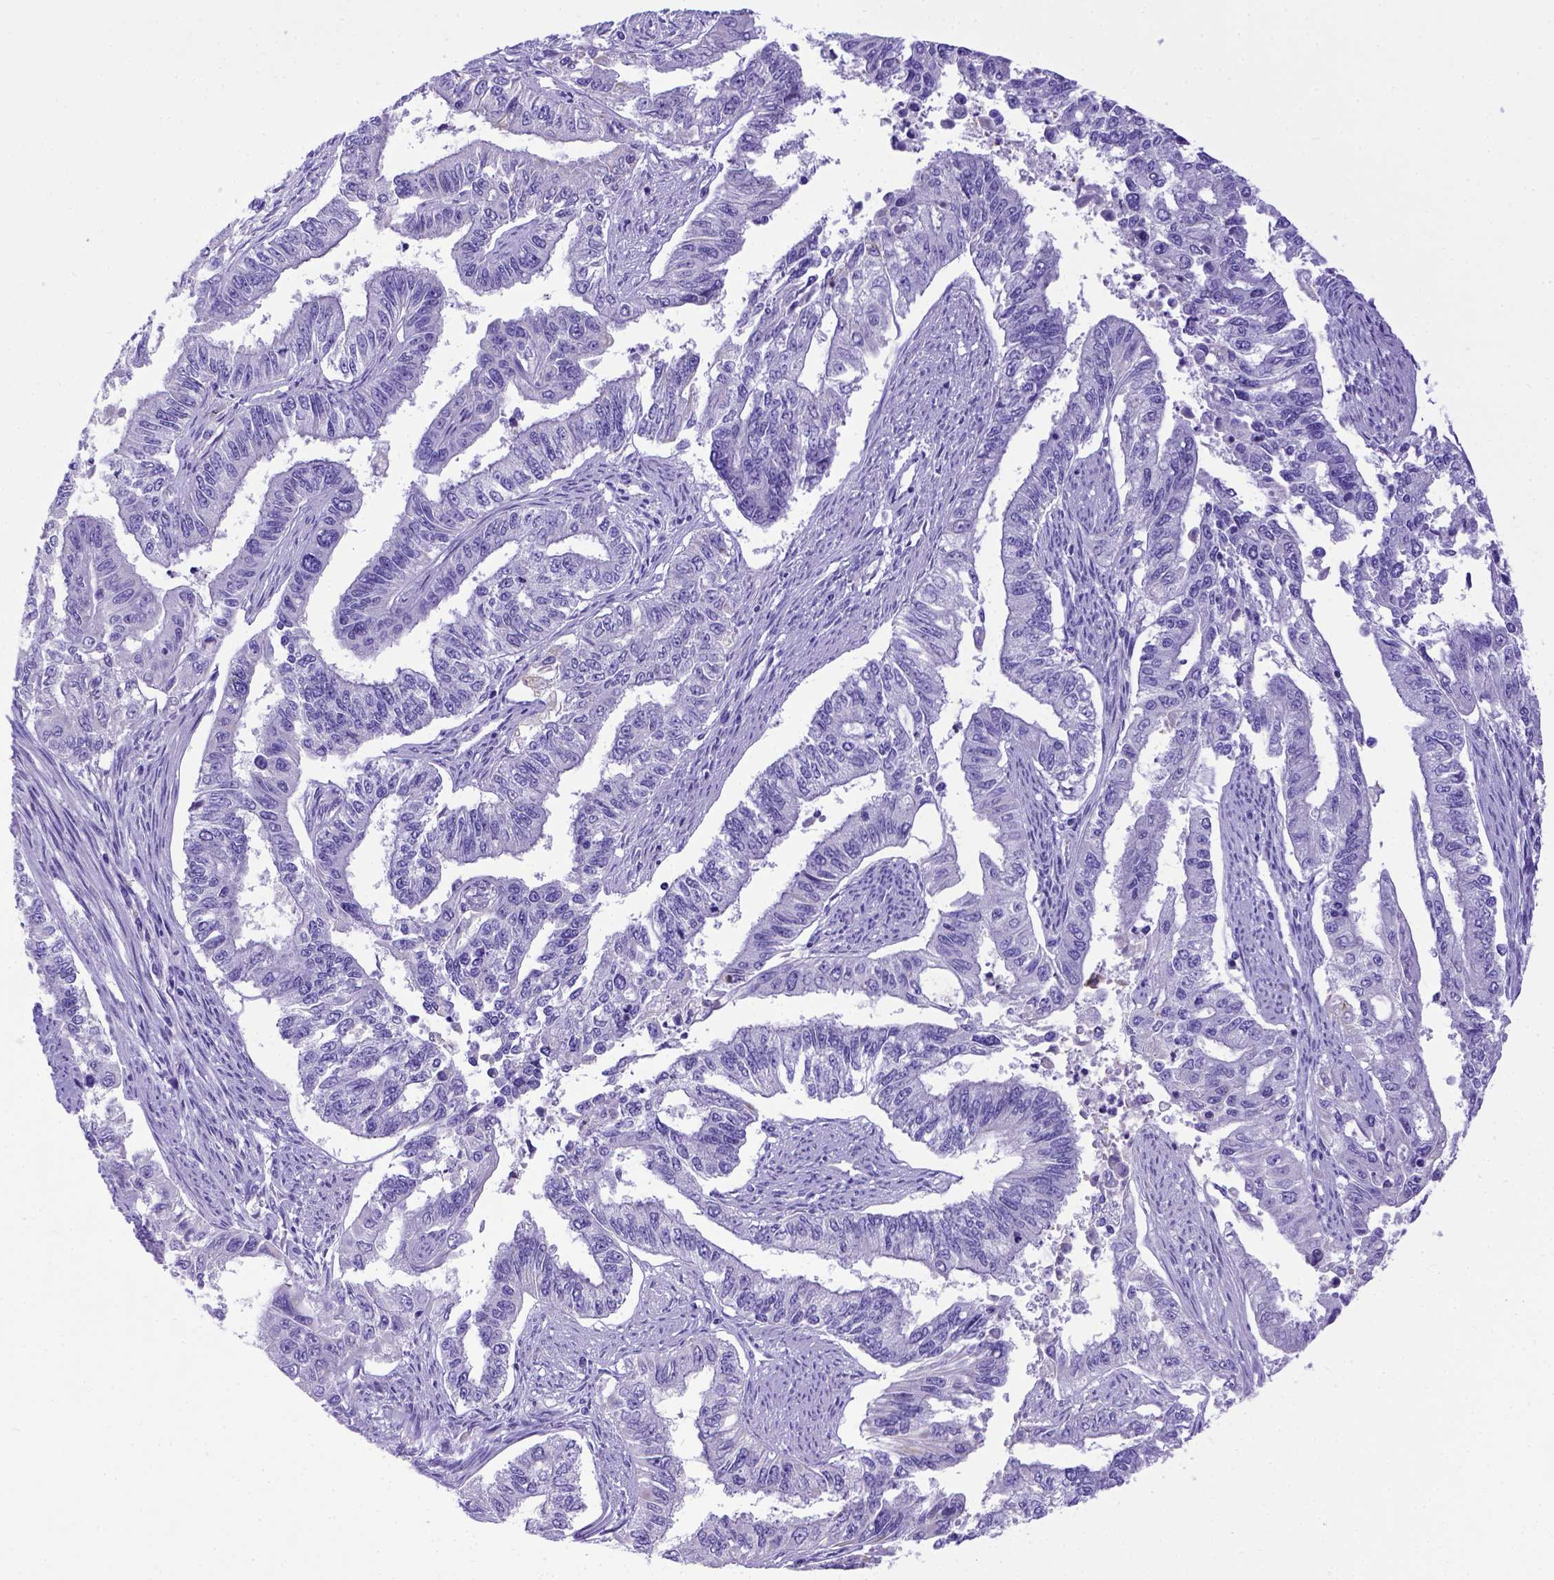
{"staining": {"intensity": "negative", "quantity": "none", "location": "none"}, "tissue": "endometrial cancer", "cell_type": "Tumor cells", "image_type": "cancer", "snomed": [{"axis": "morphology", "description": "Adenocarcinoma, NOS"}, {"axis": "topography", "description": "Uterus"}], "caption": "An immunohistochemistry (IHC) histopathology image of endometrial cancer (adenocarcinoma) is shown. There is no staining in tumor cells of endometrial cancer (adenocarcinoma).", "gene": "LRRC18", "patient": {"sex": "female", "age": 59}}